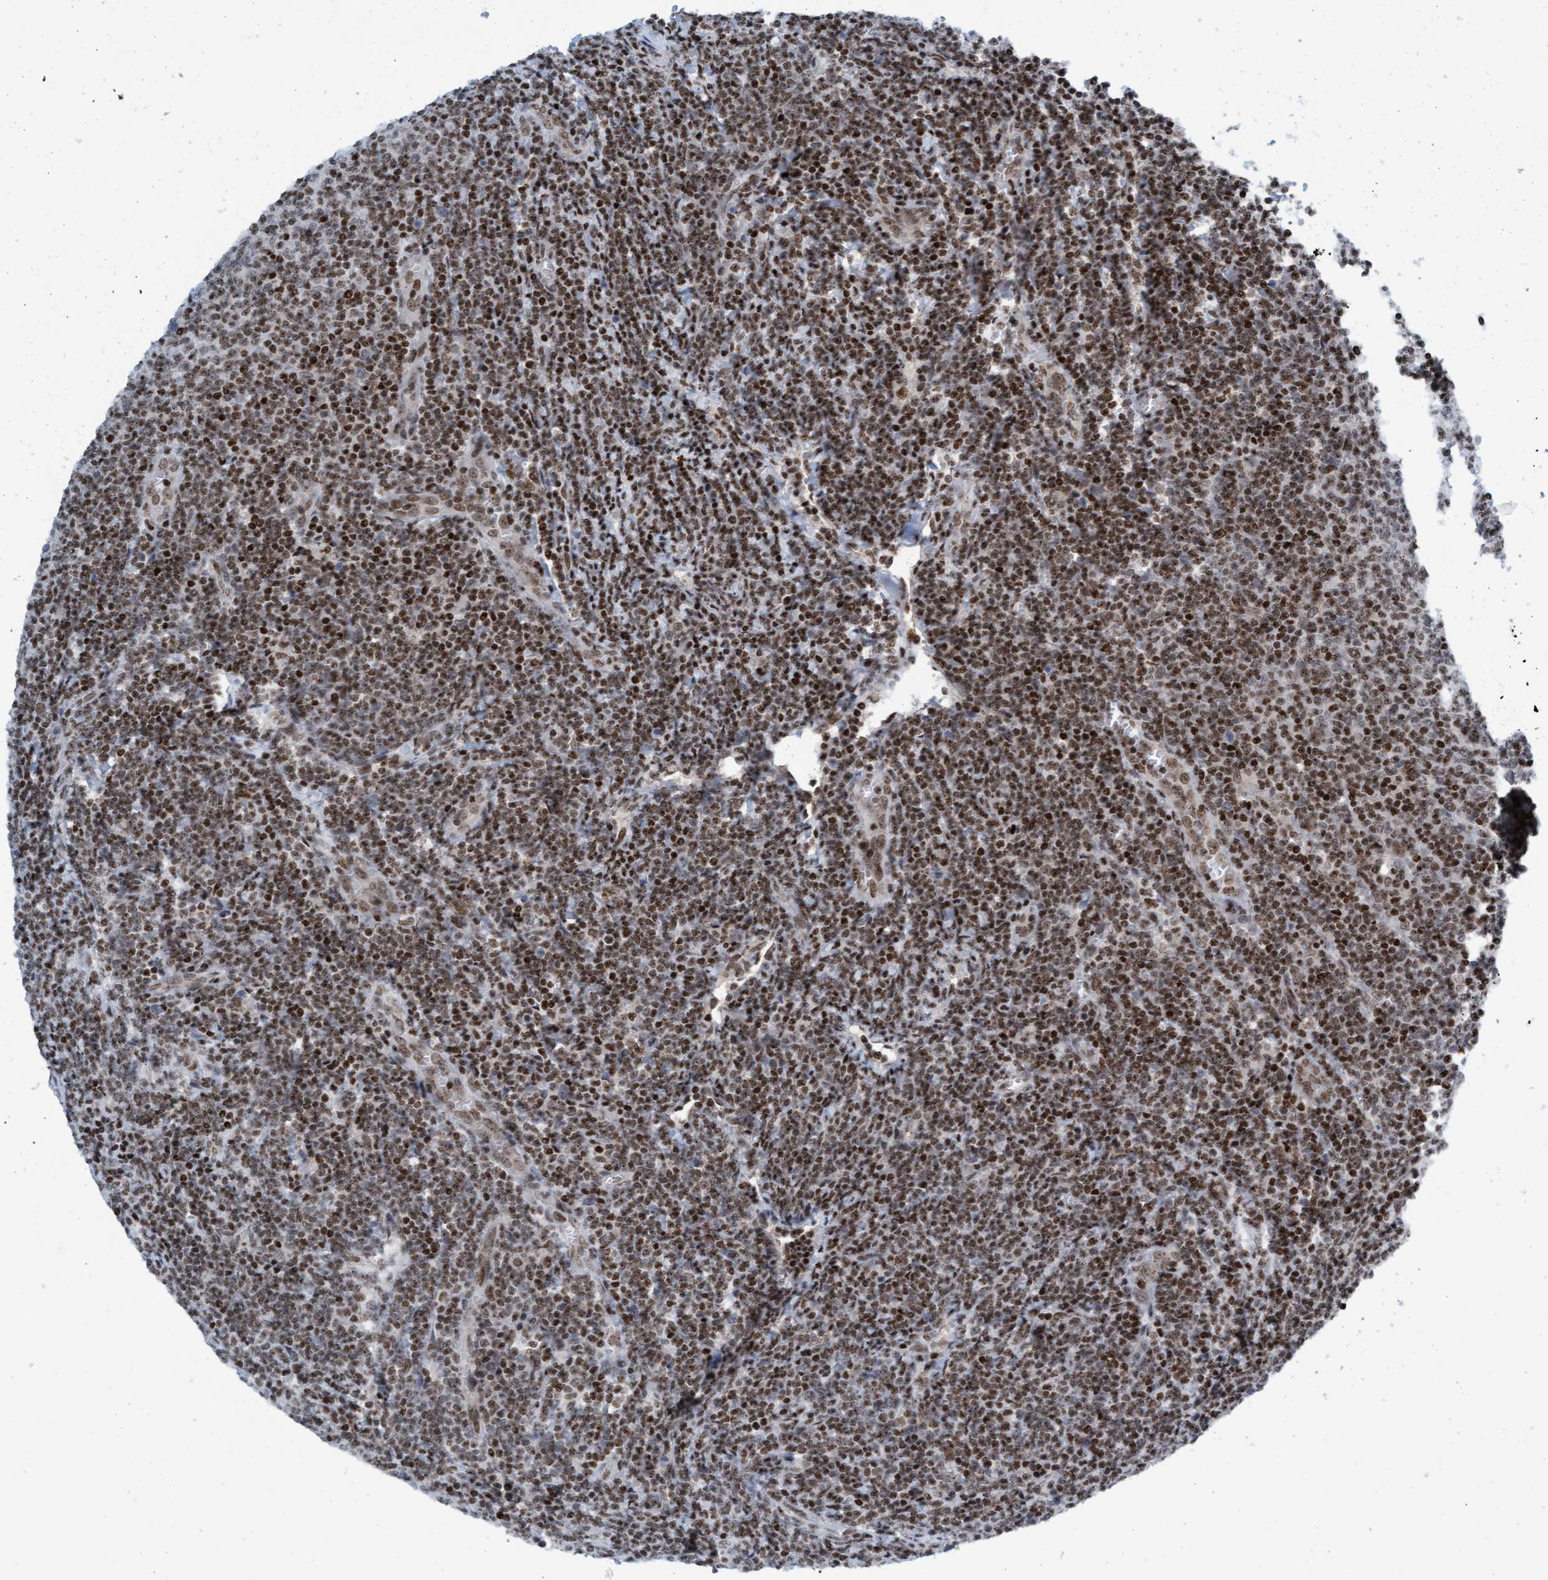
{"staining": {"intensity": "moderate", "quantity": ">75%", "location": "nuclear"}, "tissue": "lymphoma", "cell_type": "Tumor cells", "image_type": "cancer", "snomed": [{"axis": "morphology", "description": "Malignant lymphoma, non-Hodgkin's type, Low grade"}, {"axis": "topography", "description": "Lymph node"}], "caption": "Immunohistochemistry staining of lymphoma, which reveals medium levels of moderate nuclear expression in about >75% of tumor cells indicating moderate nuclear protein staining. The staining was performed using DAB (3,3'-diaminobenzidine) (brown) for protein detection and nuclei were counterstained in hematoxylin (blue).", "gene": "GLRX2", "patient": {"sex": "male", "age": 66}}